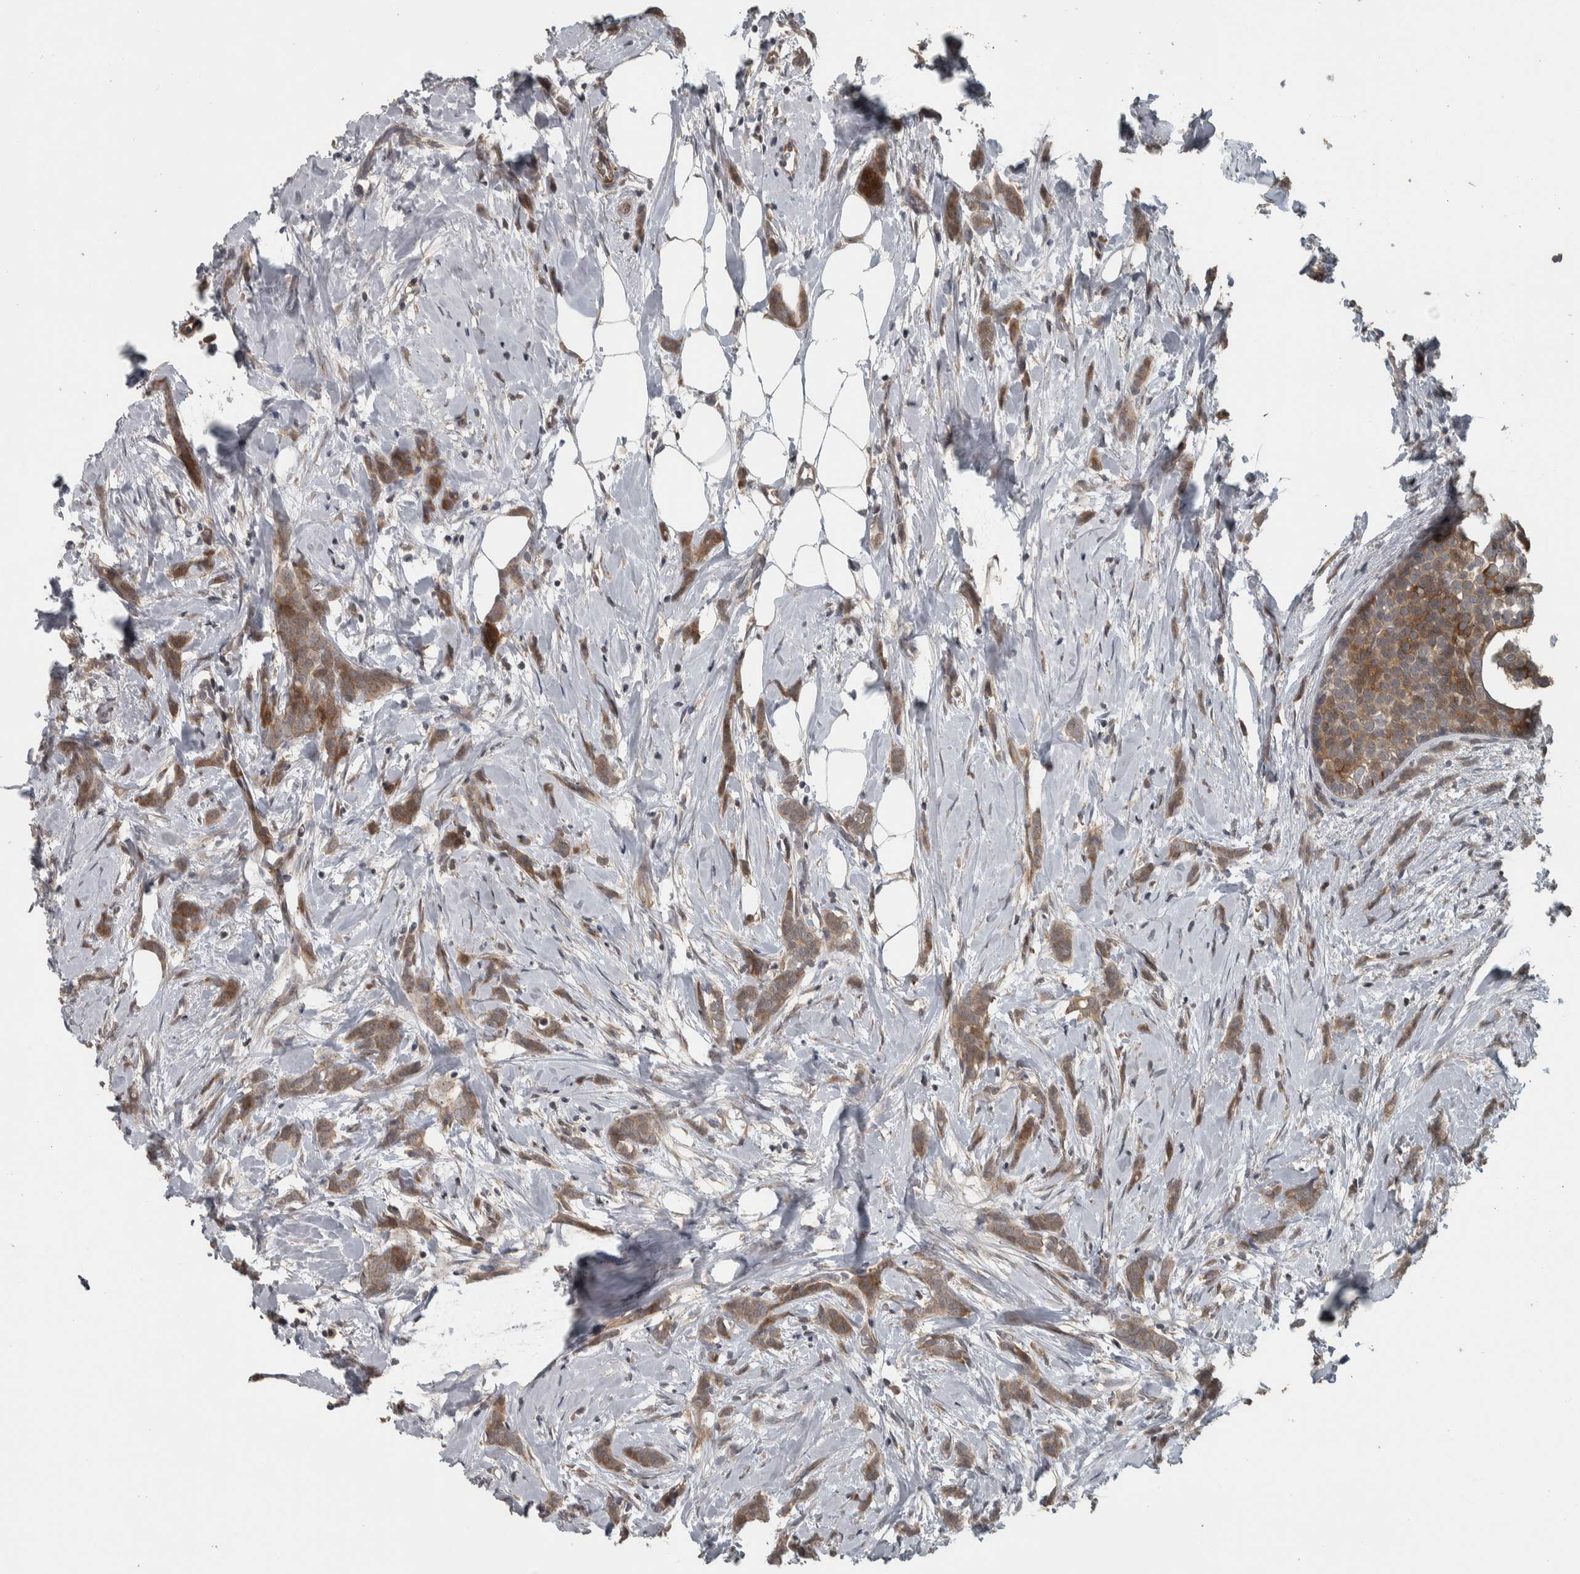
{"staining": {"intensity": "moderate", "quantity": ">75%", "location": "cytoplasmic/membranous"}, "tissue": "breast cancer", "cell_type": "Tumor cells", "image_type": "cancer", "snomed": [{"axis": "morphology", "description": "Lobular carcinoma, in situ"}, {"axis": "morphology", "description": "Lobular carcinoma"}, {"axis": "topography", "description": "Breast"}], "caption": "Brown immunohistochemical staining in human breast cancer (lobular carcinoma) shows moderate cytoplasmic/membranous staining in approximately >75% of tumor cells. The staining is performed using DAB brown chromogen to label protein expression. The nuclei are counter-stained blue using hematoxylin.", "gene": "ERAL1", "patient": {"sex": "female", "age": 41}}